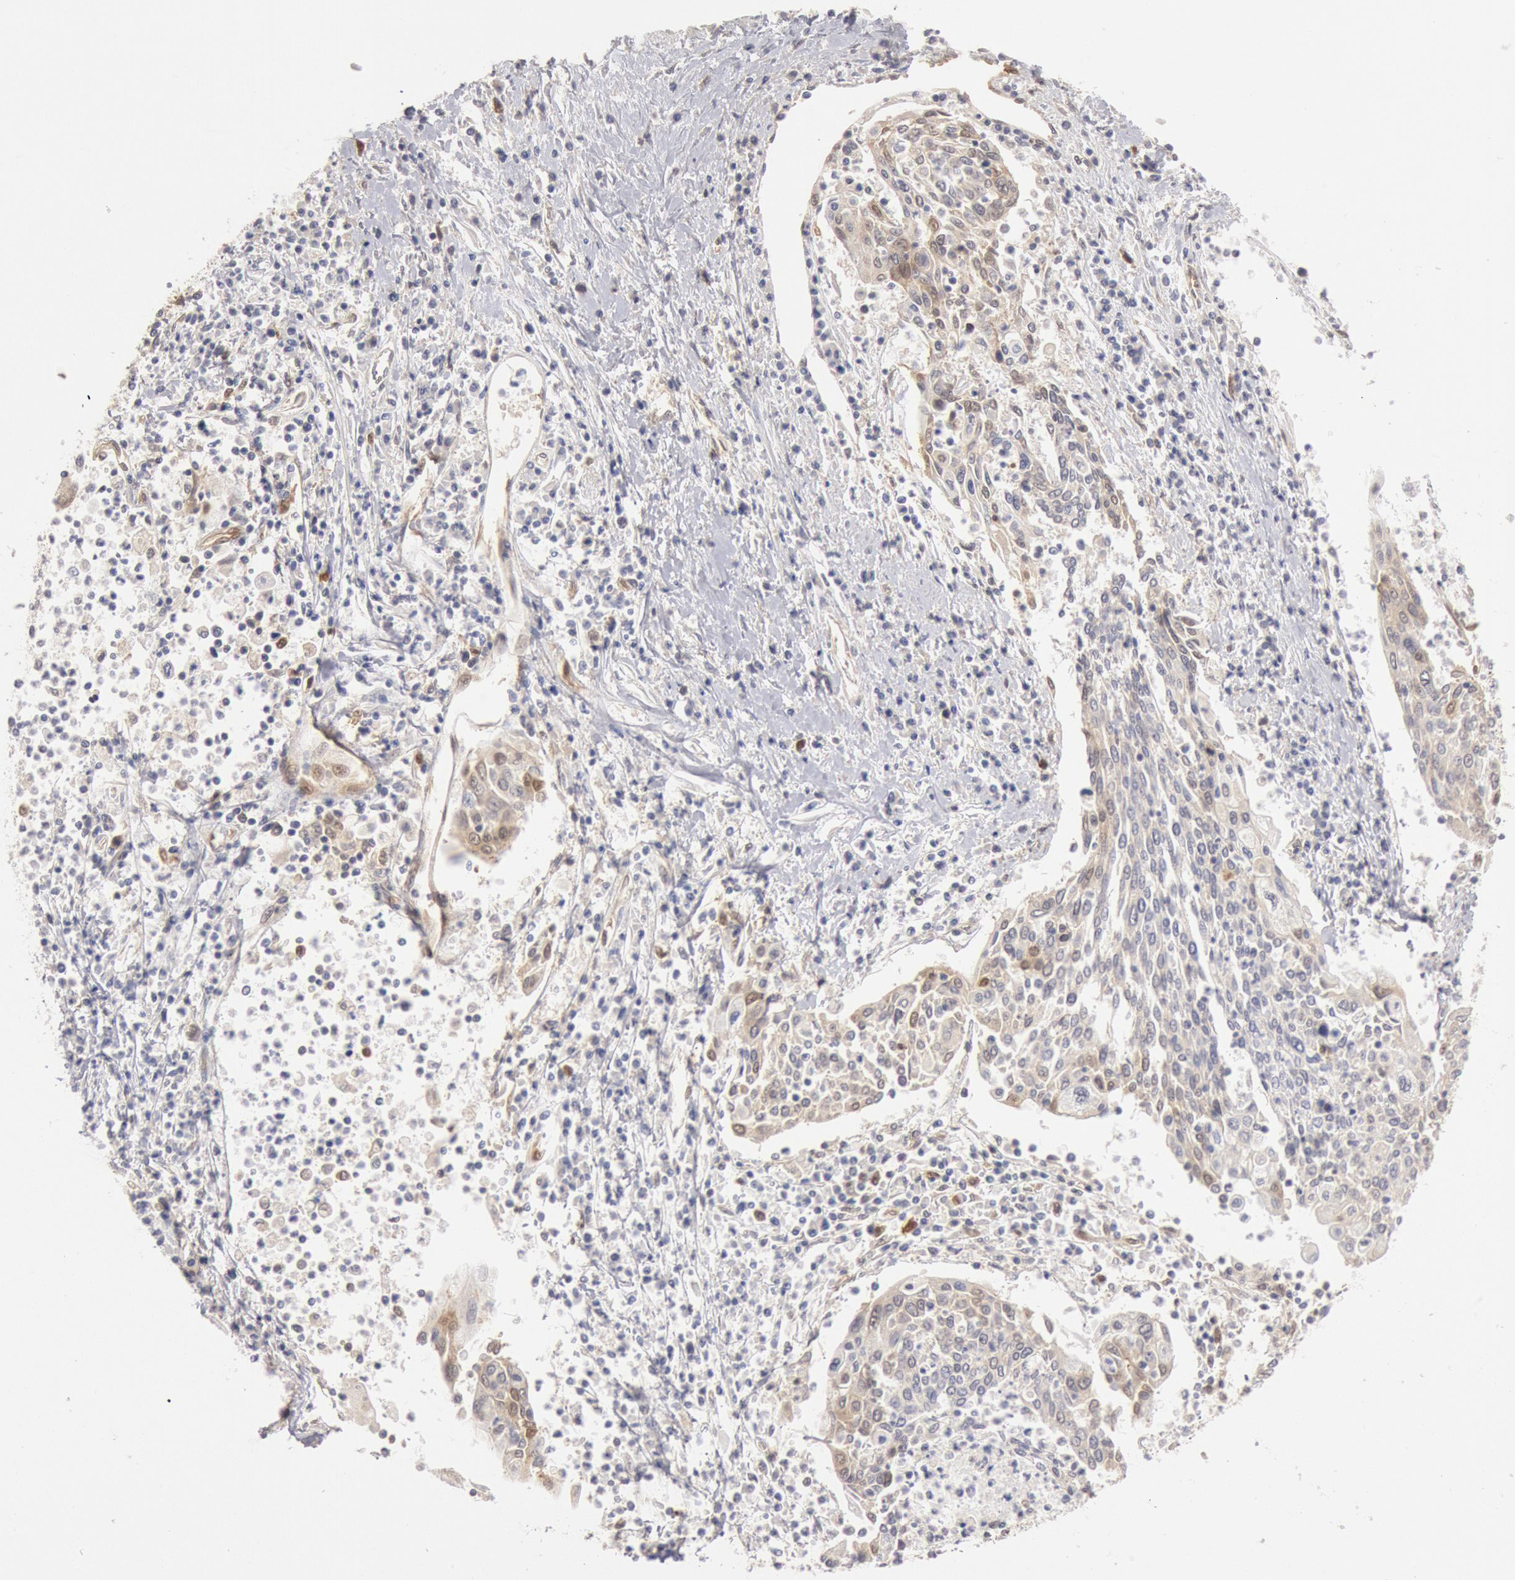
{"staining": {"intensity": "weak", "quantity": "<25%", "location": "cytoplasmic/membranous"}, "tissue": "cervical cancer", "cell_type": "Tumor cells", "image_type": "cancer", "snomed": [{"axis": "morphology", "description": "Squamous cell carcinoma, NOS"}, {"axis": "topography", "description": "Cervix"}], "caption": "The immunohistochemistry photomicrograph has no significant positivity in tumor cells of cervical cancer (squamous cell carcinoma) tissue. (Stains: DAB (3,3'-diaminobenzidine) immunohistochemistry (IHC) with hematoxylin counter stain, Microscopy: brightfield microscopy at high magnification).", "gene": "DNAJA1", "patient": {"sex": "female", "age": 40}}